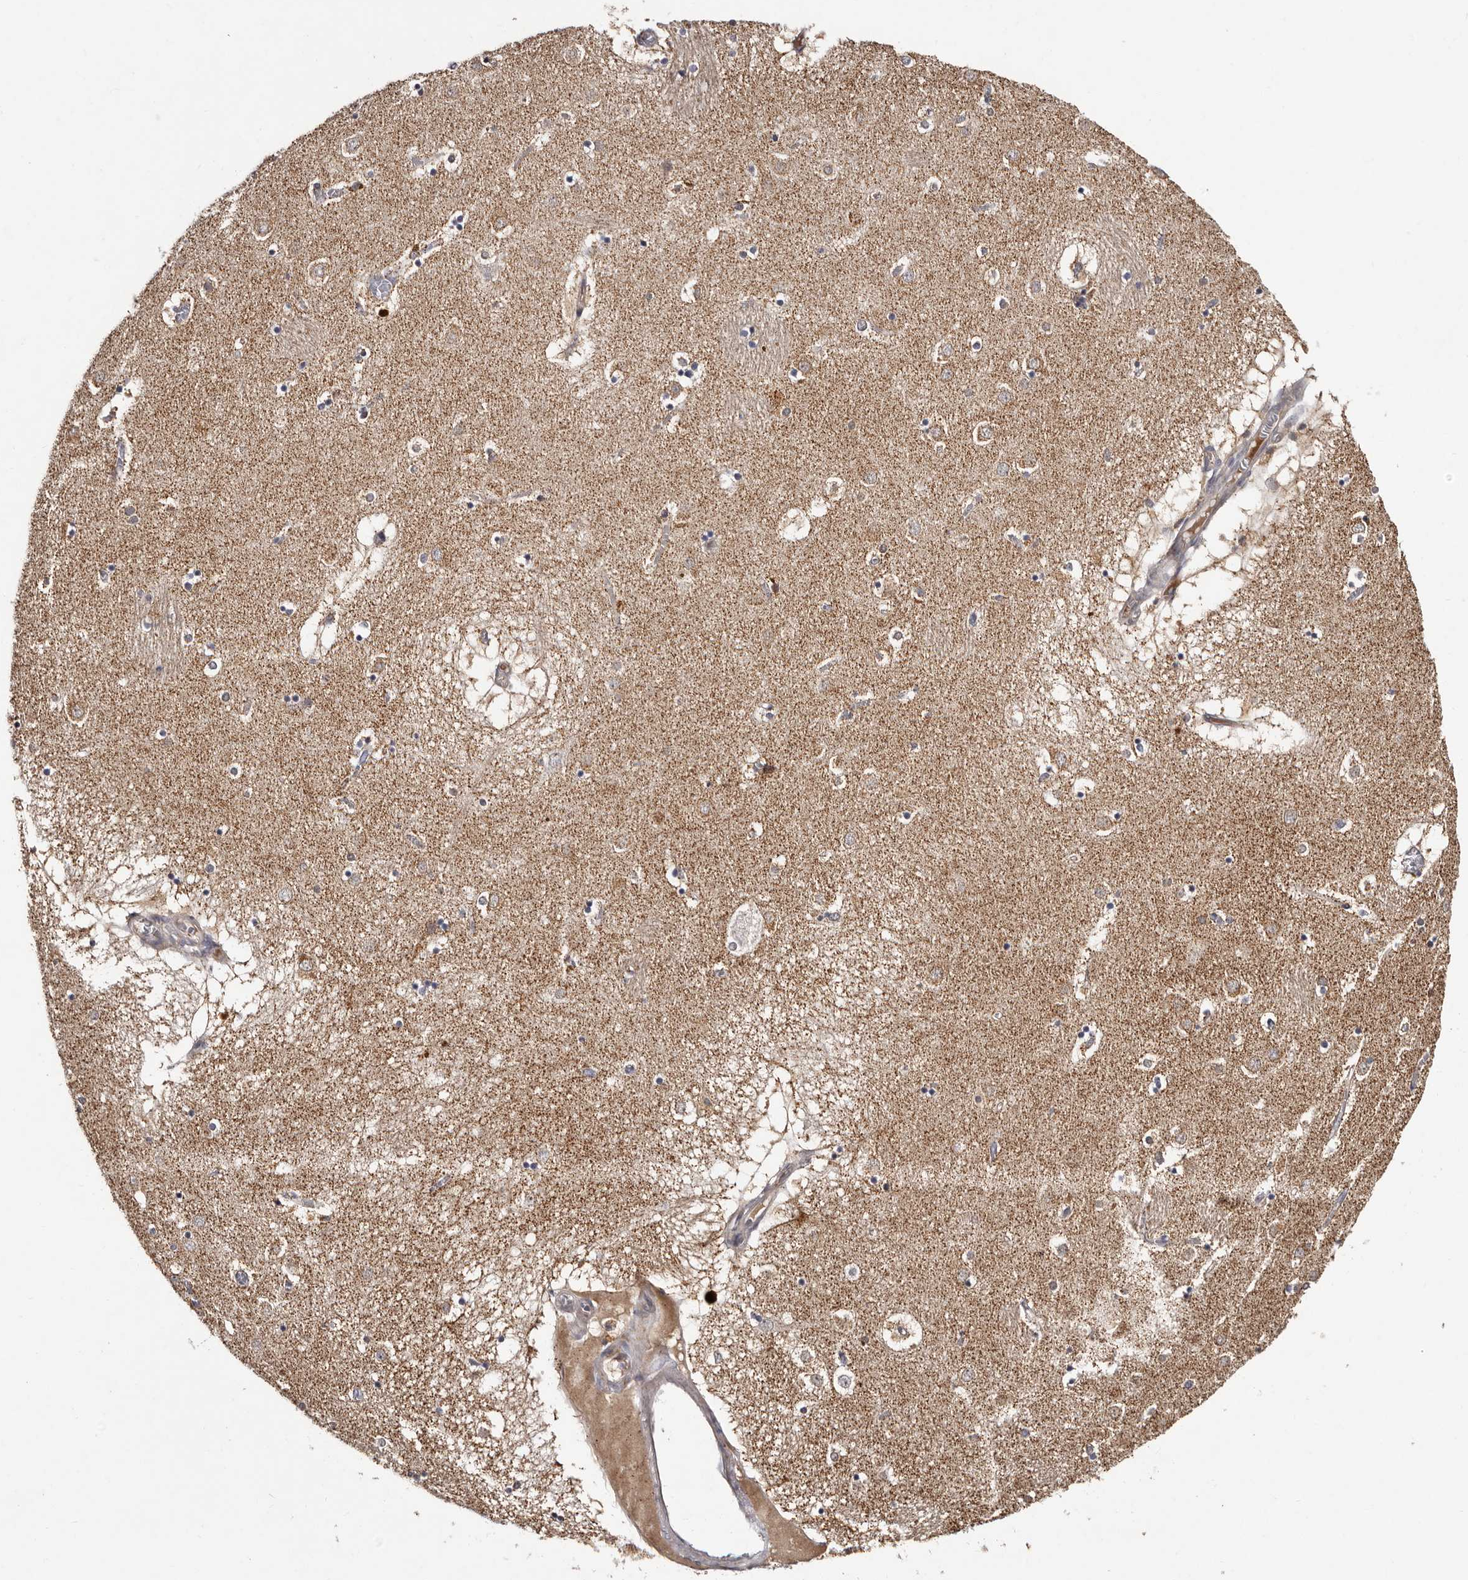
{"staining": {"intensity": "moderate", "quantity": "25%-75%", "location": "cytoplasmic/membranous,nuclear"}, "tissue": "caudate", "cell_type": "Glial cells", "image_type": "normal", "snomed": [{"axis": "morphology", "description": "Normal tissue, NOS"}, {"axis": "topography", "description": "Lateral ventricle wall"}], "caption": "DAB immunohistochemical staining of benign caudate reveals moderate cytoplasmic/membranous,nuclear protein expression in about 25%-75% of glial cells. Nuclei are stained in blue.", "gene": "DNPH1", "patient": {"sex": "male", "age": 70}}